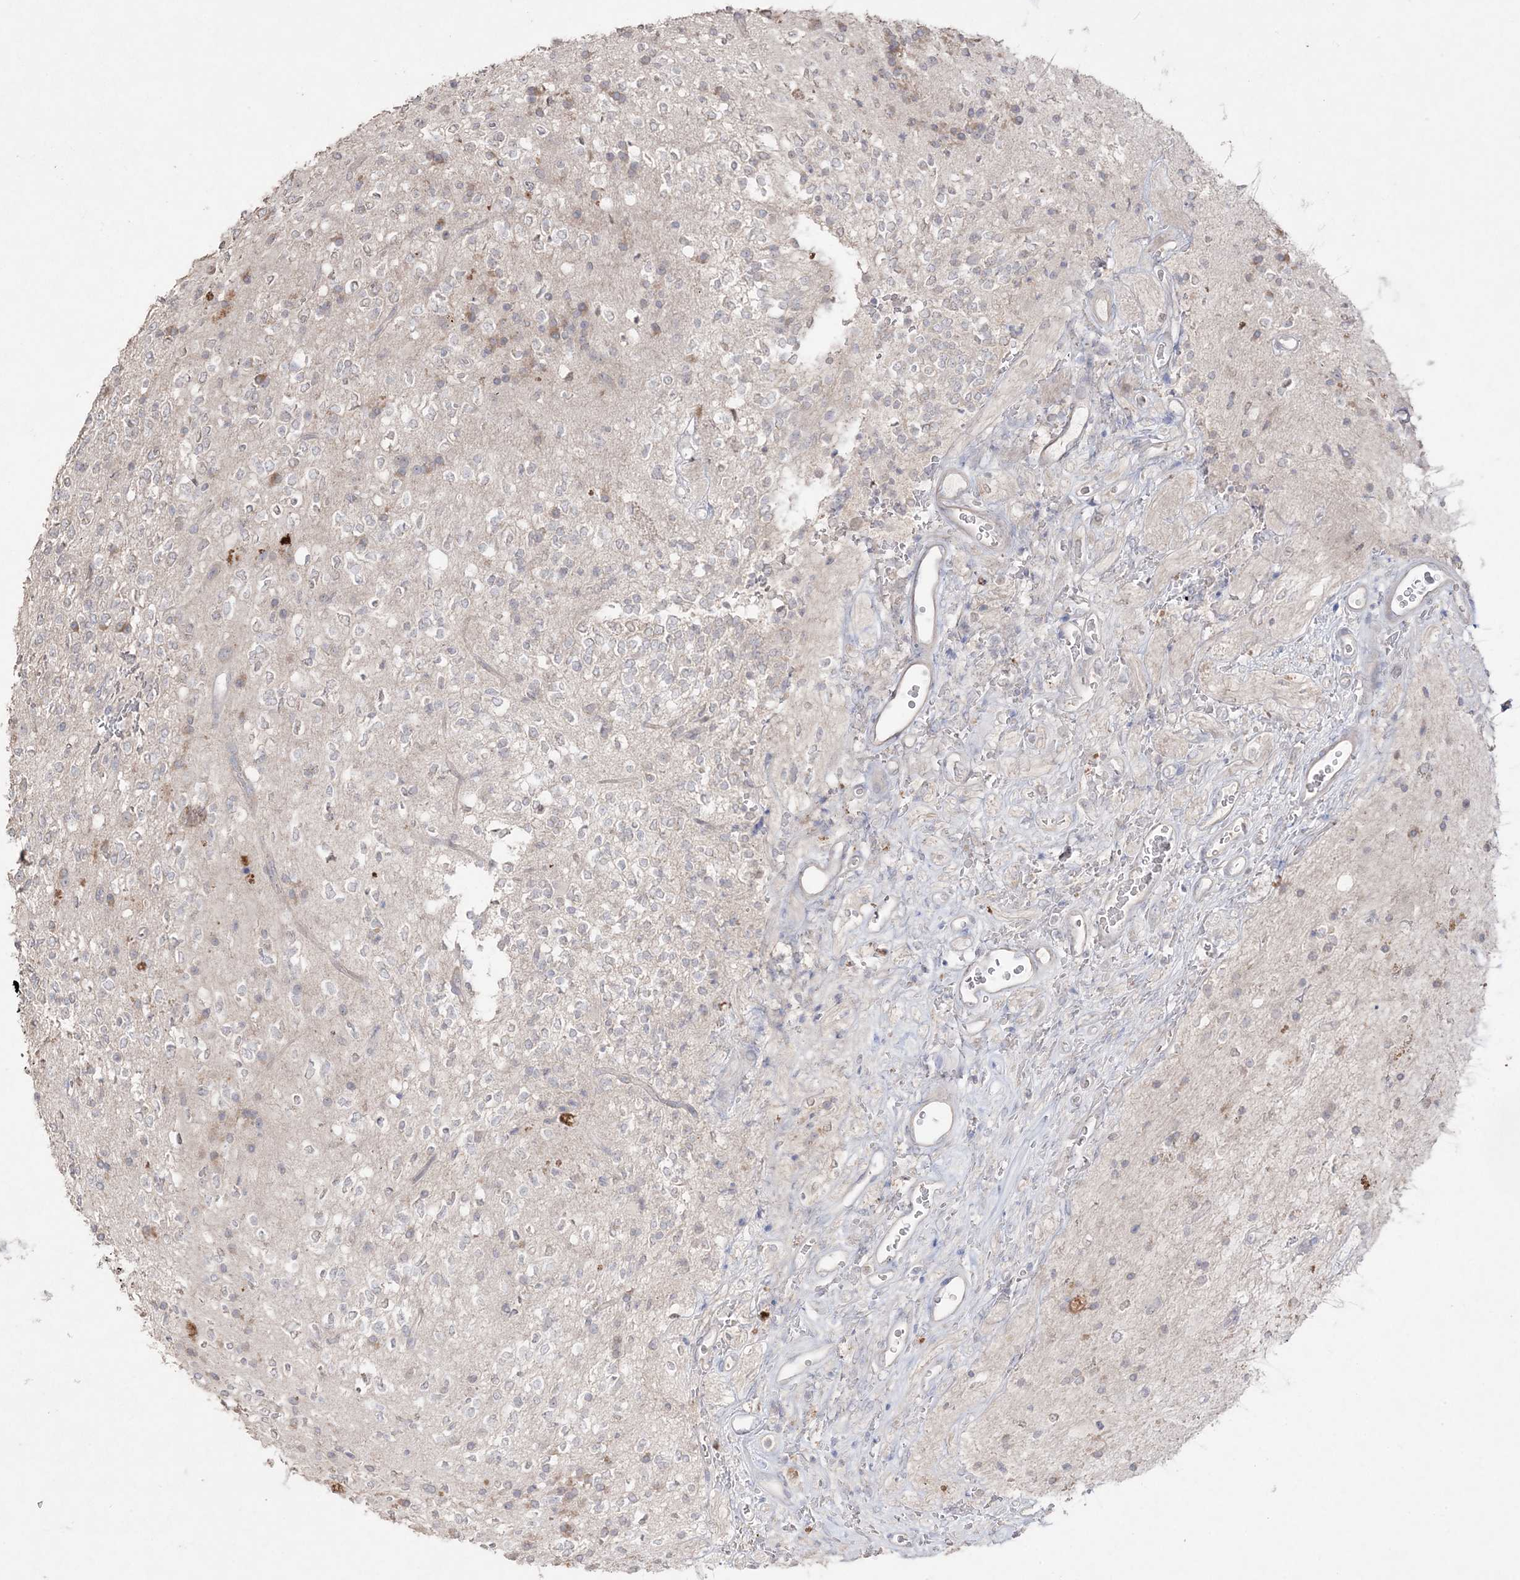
{"staining": {"intensity": "negative", "quantity": "none", "location": "none"}, "tissue": "glioma", "cell_type": "Tumor cells", "image_type": "cancer", "snomed": [{"axis": "morphology", "description": "Glioma, malignant, High grade"}, {"axis": "topography", "description": "Brain"}], "caption": "Human glioma stained for a protein using immunohistochemistry shows no expression in tumor cells.", "gene": "SH3BP4", "patient": {"sex": "male", "age": 34}}